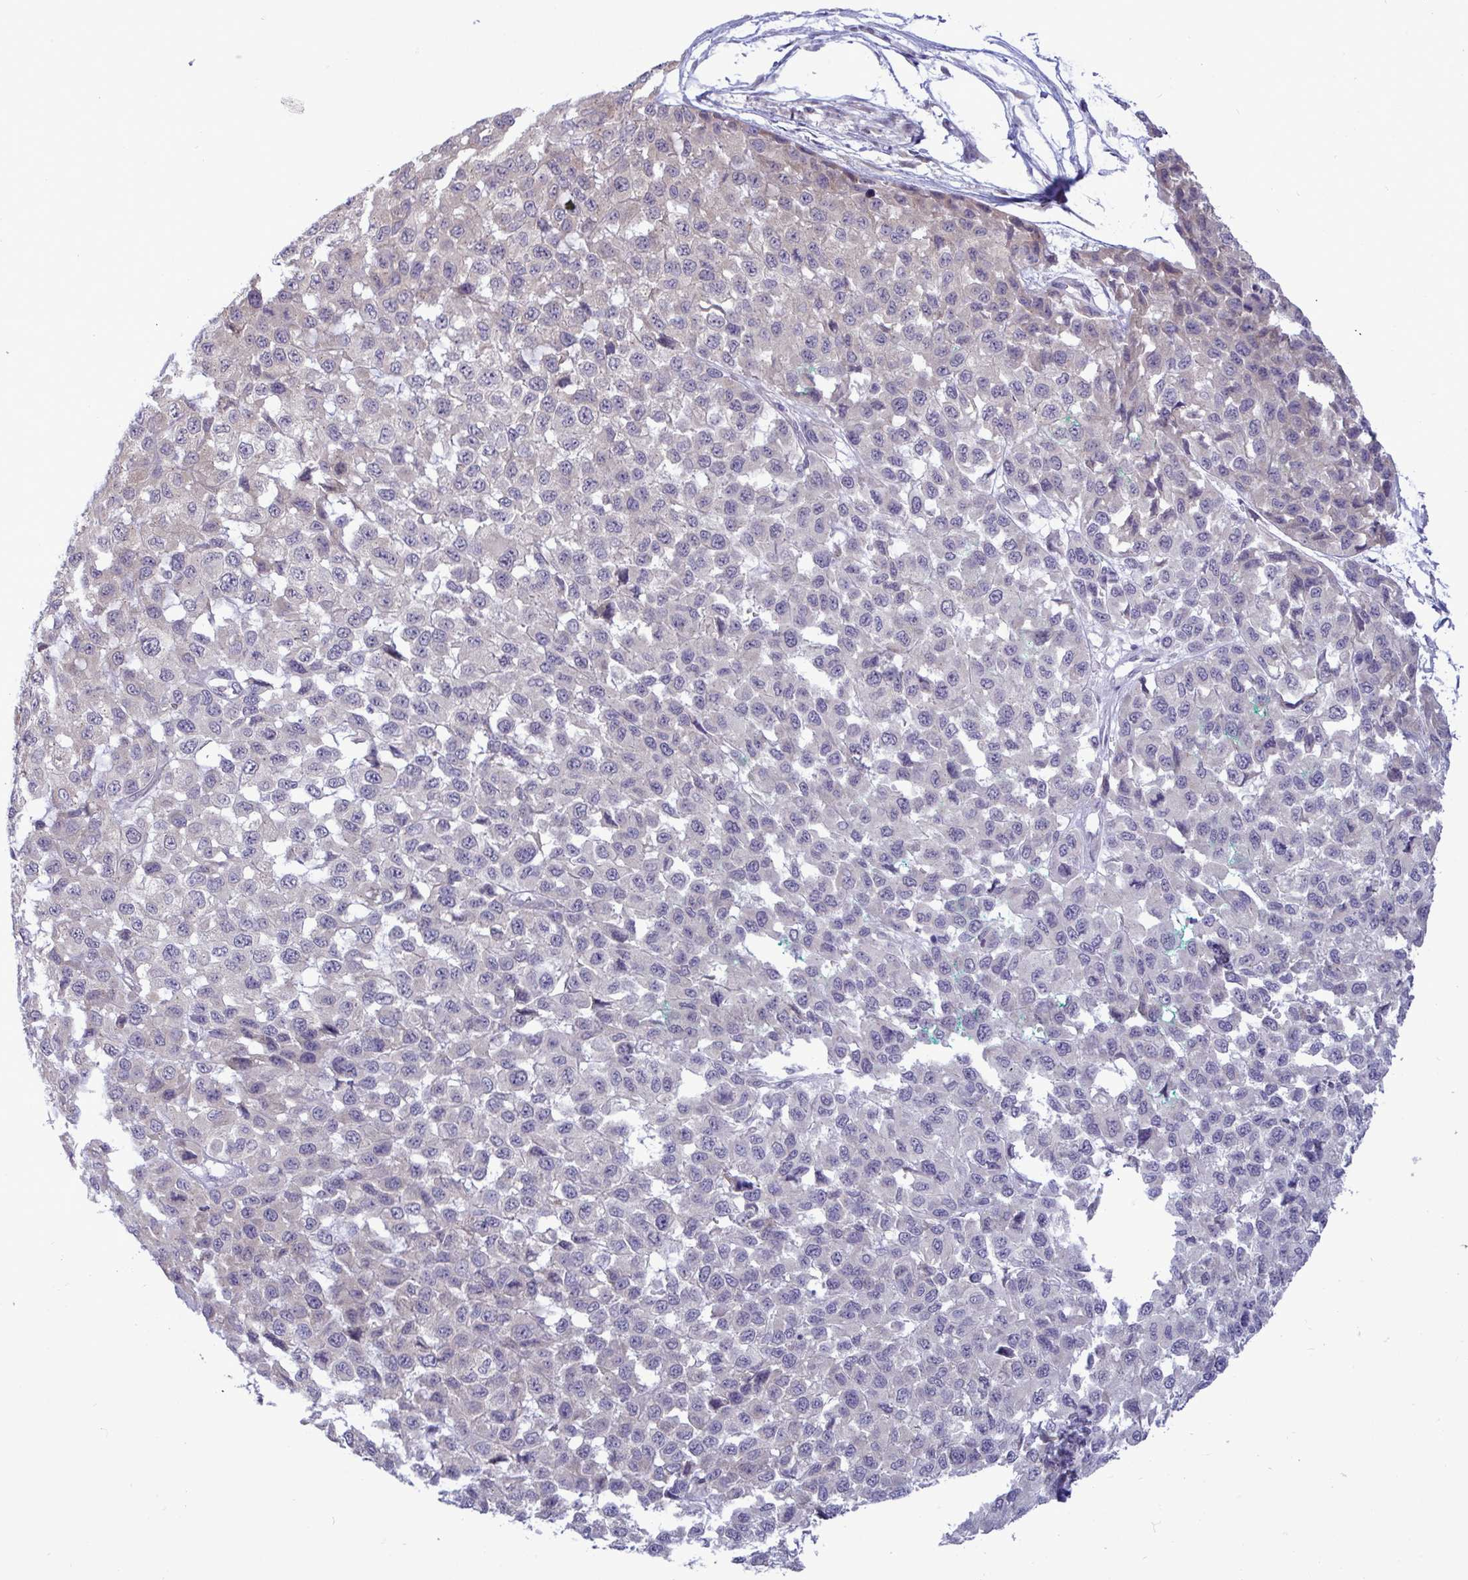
{"staining": {"intensity": "negative", "quantity": "none", "location": "none"}, "tissue": "melanoma", "cell_type": "Tumor cells", "image_type": "cancer", "snomed": [{"axis": "morphology", "description": "Malignant melanoma, NOS"}, {"axis": "topography", "description": "Skin"}], "caption": "This is a micrograph of immunohistochemistry (IHC) staining of malignant melanoma, which shows no staining in tumor cells.", "gene": "TMEM41A", "patient": {"sex": "male", "age": 62}}